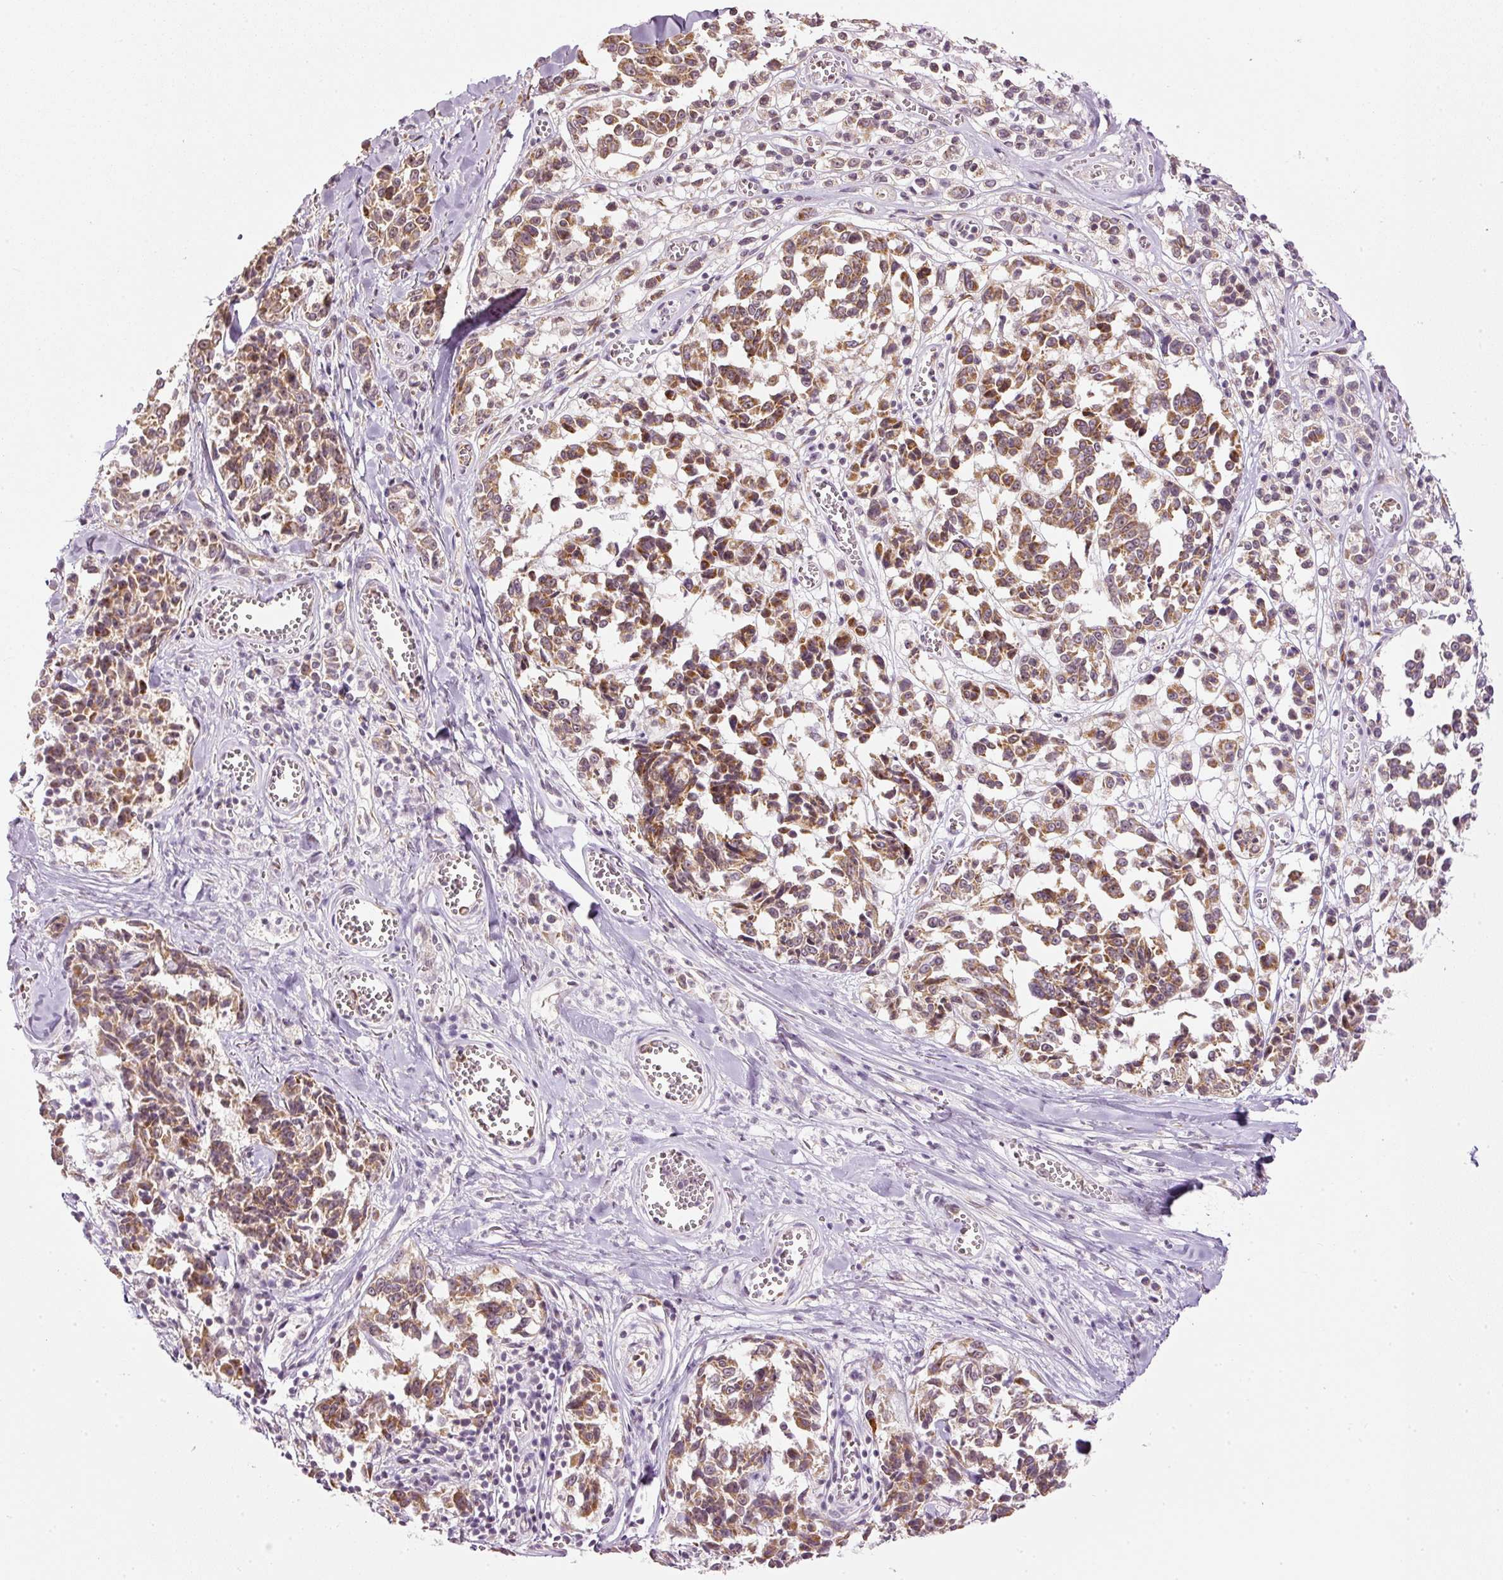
{"staining": {"intensity": "moderate", "quantity": ">75%", "location": "cytoplasmic/membranous"}, "tissue": "melanoma", "cell_type": "Tumor cells", "image_type": "cancer", "snomed": [{"axis": "morphology", "description": "Malignant melanoma, NOS"}, {"axis": "topography", "description": "Skin"}], "caption": "Immunohistochemical staining of melanoma exhibits medium levels of moderate cytoplasmic/membranous positivity in about >75% of tumor cells.", "gene": "CDC20B", "patient": {"sex": "female", "age": 64}}